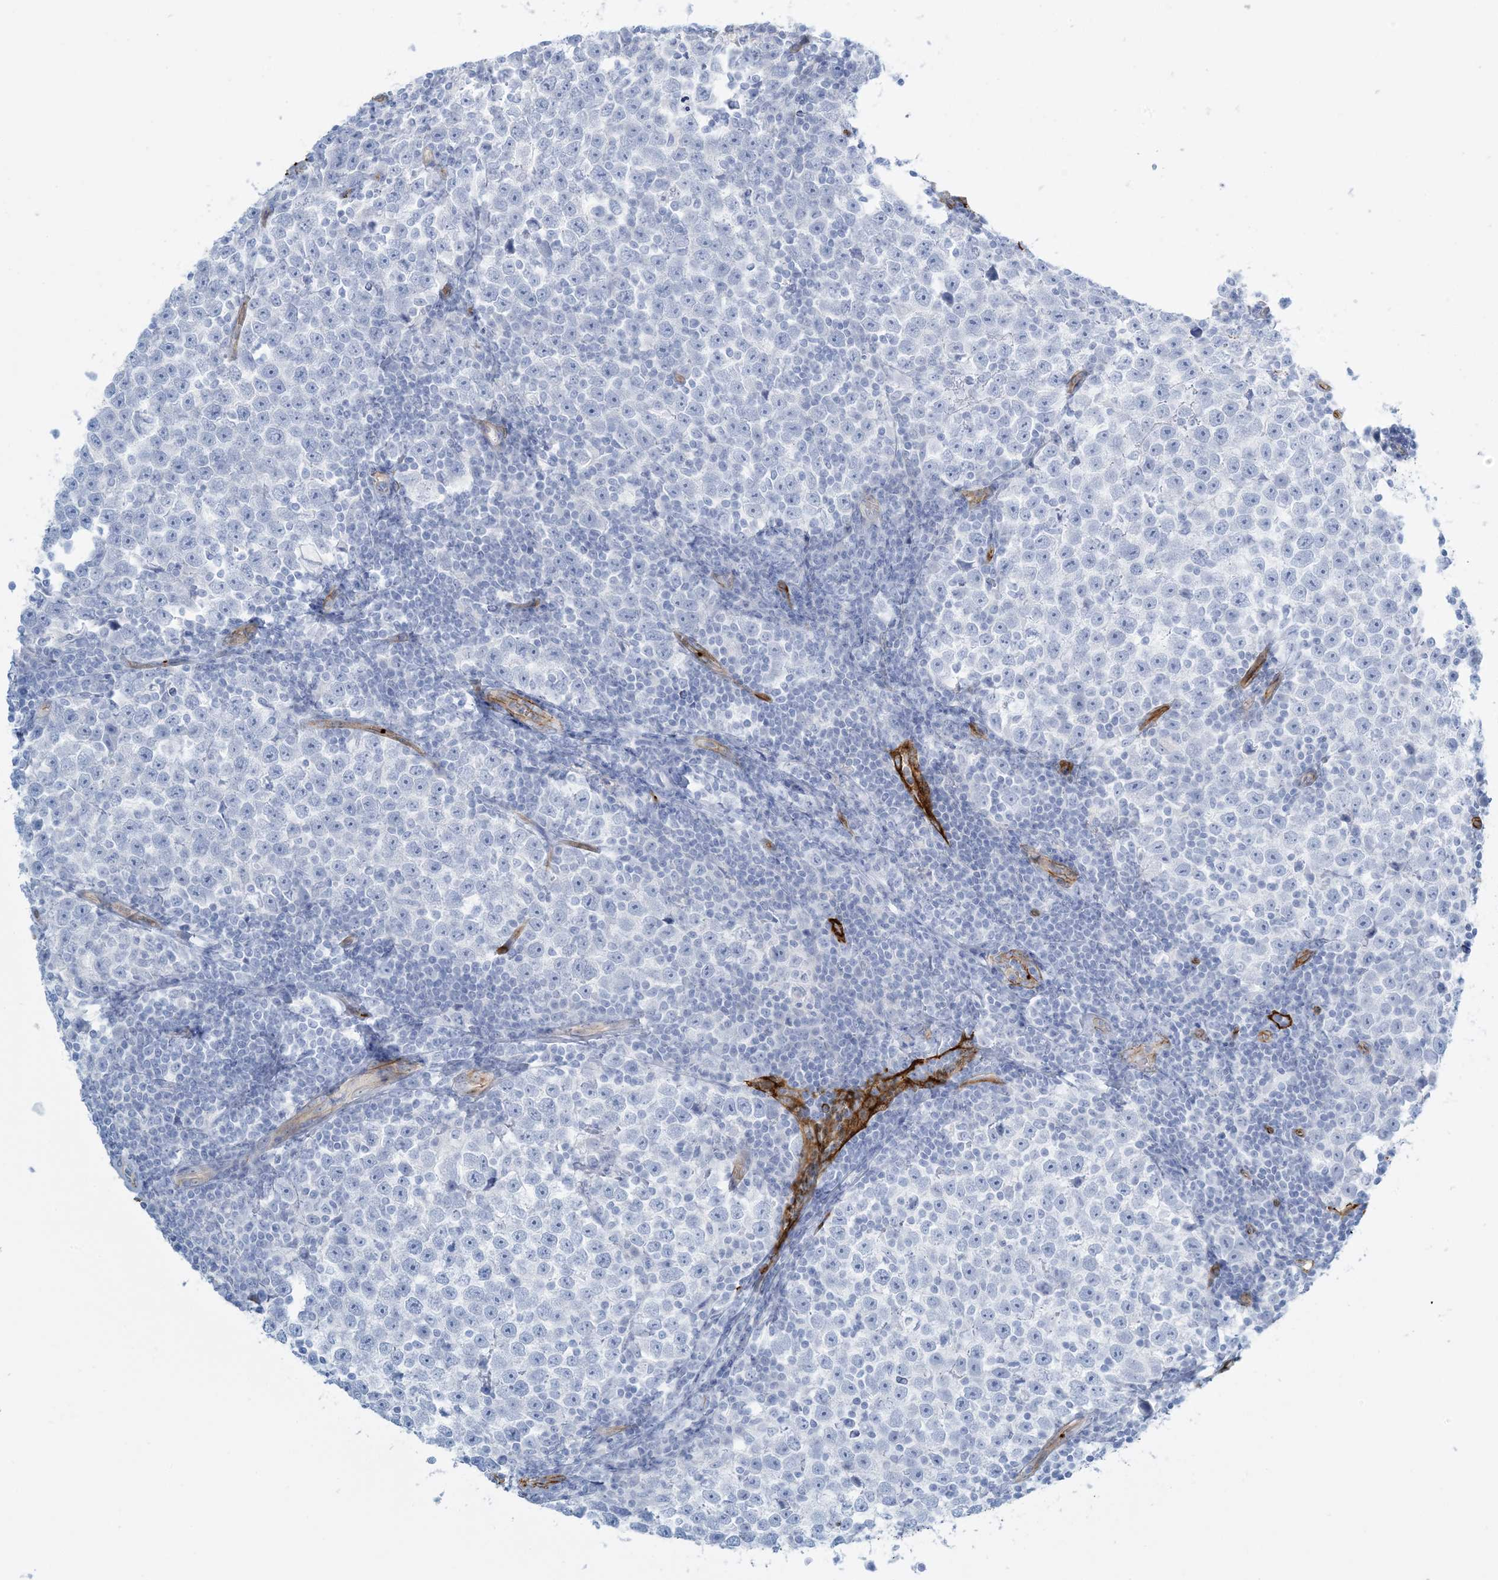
{"staining": {"intensity": "negative", "quantity": "none", "location": "none"}, "tissue": "testis cancer", "cell_type": "Tumor cells", "image_type": "cancer", "snomed": [{"axis": "morphology", "description": "Normal tissue, NOS"}, {"axis": "morphology", "description": "Seminoma, NOS"}, {"axis": "topography", "description": "Testis"}], "caption": "IHC image of human seminoma (testis) stained for a protein (brown), which demonstrates no expression in tumor cells.", "gene": "EPS8L3", "patient": {"sex": "male", "age": 43}}